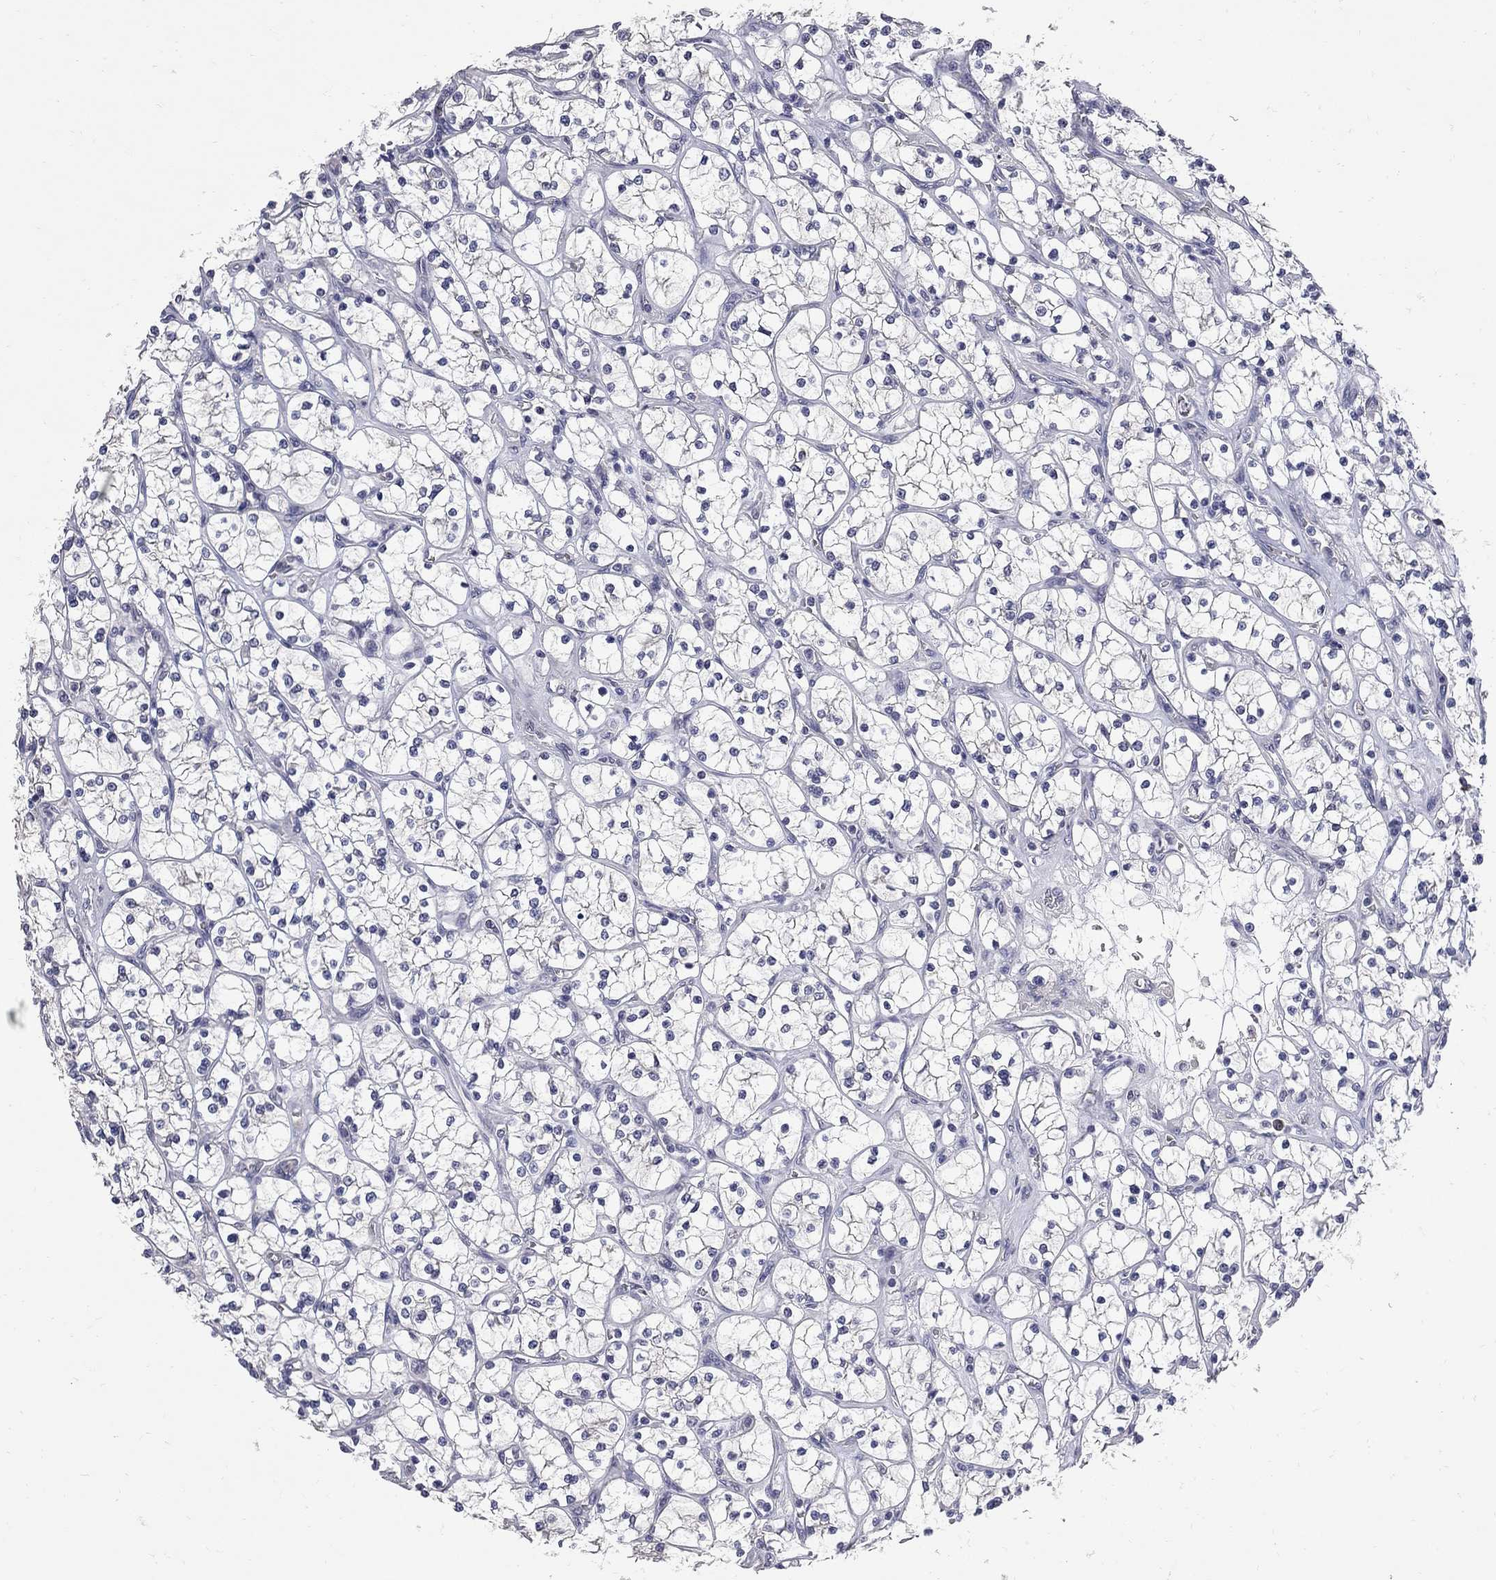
{"staining": {"intensity": "negative", "quantity": "none", "location": "none"}, "tissue": "renal cancer", "cell_type": "Tumor cells", "image_type": "cancer", "snomed": [{"axis": "morphology", "description": "Adenocarcinoma, NOS"}, {"axis": "topography", "description": "Kidney"}], "caption": "Immunohistochemistry of human renal adenocarcinoma shows no staining in tumor cells. The staining was performed using DAB (3,3'-diaminobenzidine) to visualize the protein expression in brown, while the nuclei were stained in blue with hematoxylin (Magnification: 20x).", "gene": "NOS2", "patient": {"sex": "female", "age": 64}}